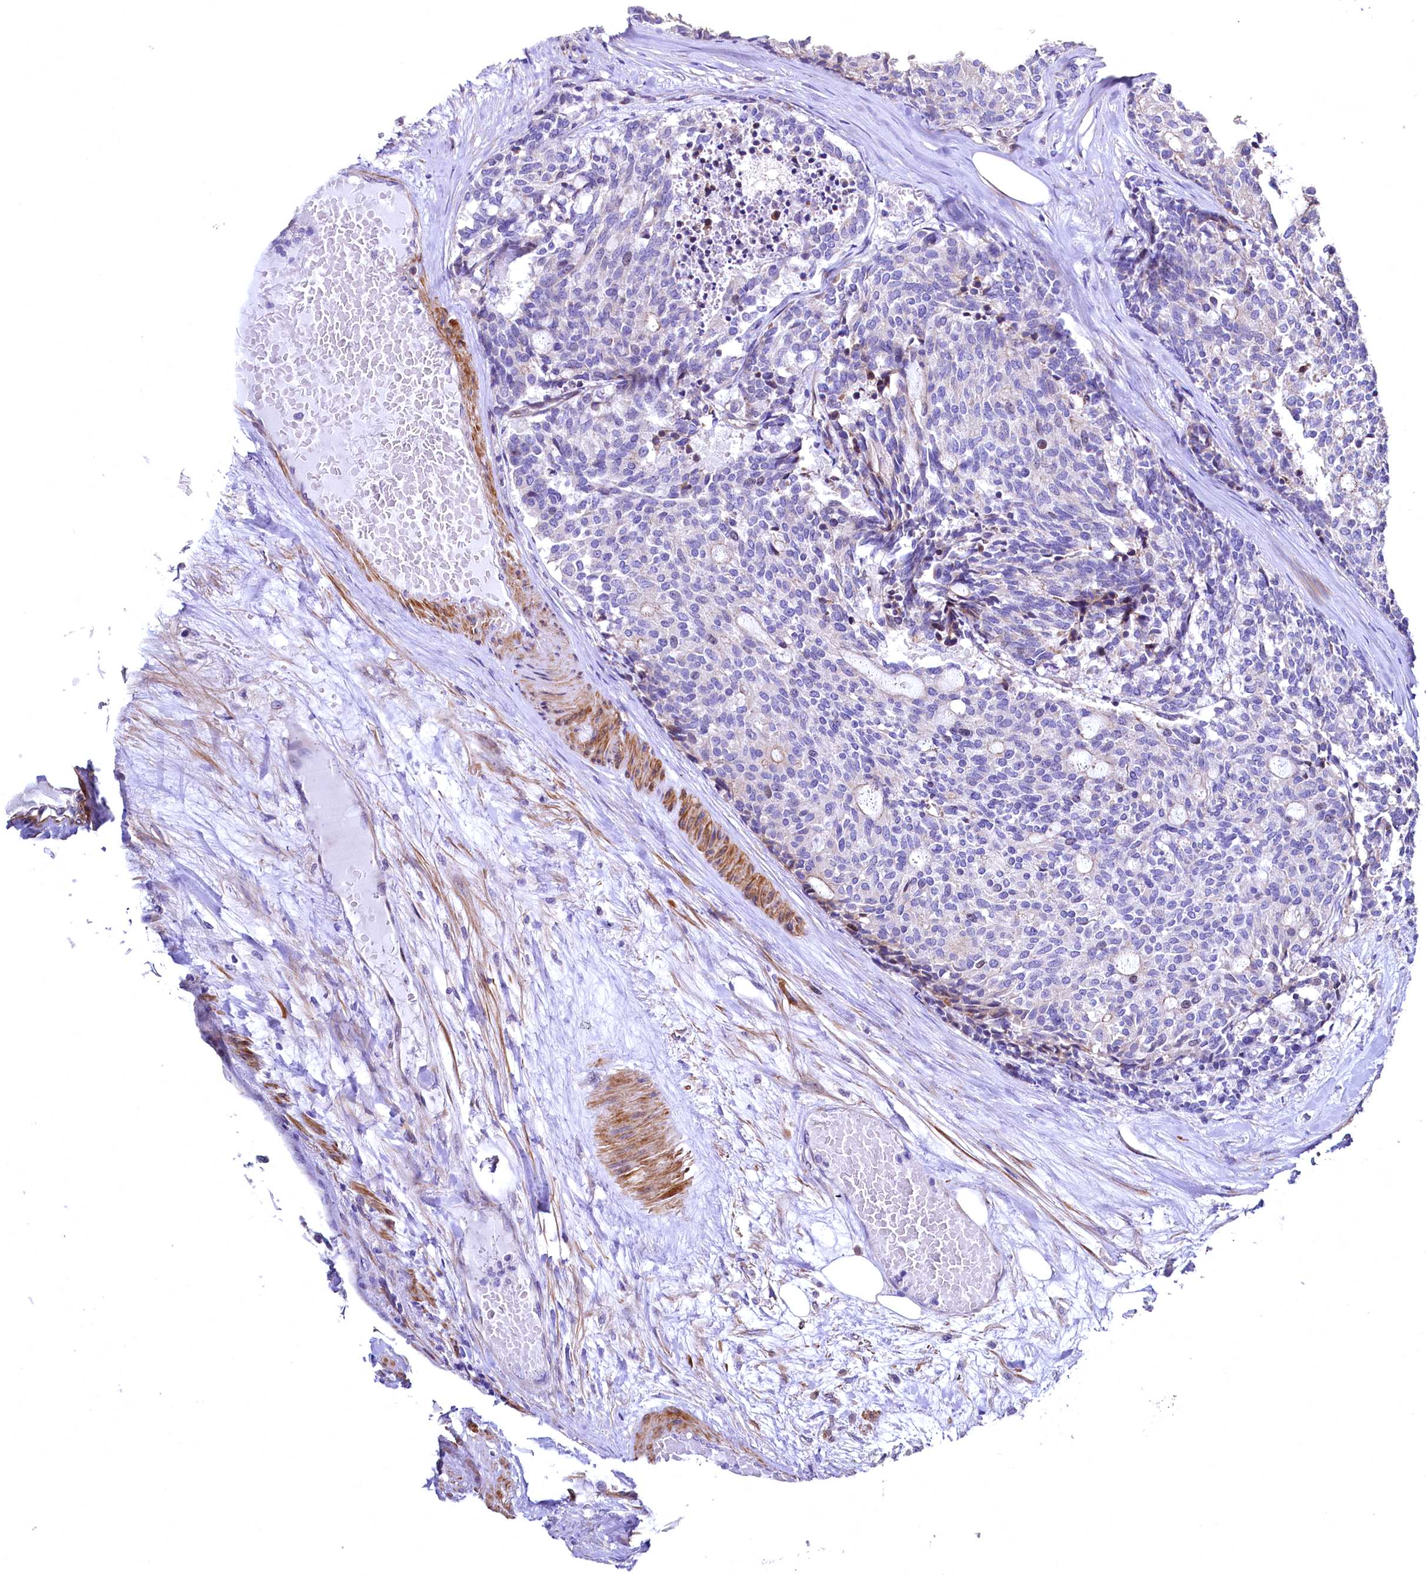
{"staining": {"intensity": "negative", "quantity": "none", "location": "none"}, "tissue": "carcinoid", "cell_type": "Tumor cells", "image_type": "cancer", "snomed": [{"axis": "morphology", "description": "Carcinoid, malignant, NOS"}, {"axis": "topography", "description": "Pancreas"}], "caption": "Photomicrograph shows no protein staining in tumor cells of malignant carcinoid tissue.", "gene": "WNT8A", "patient": {"sex": "female", "age": 54}}